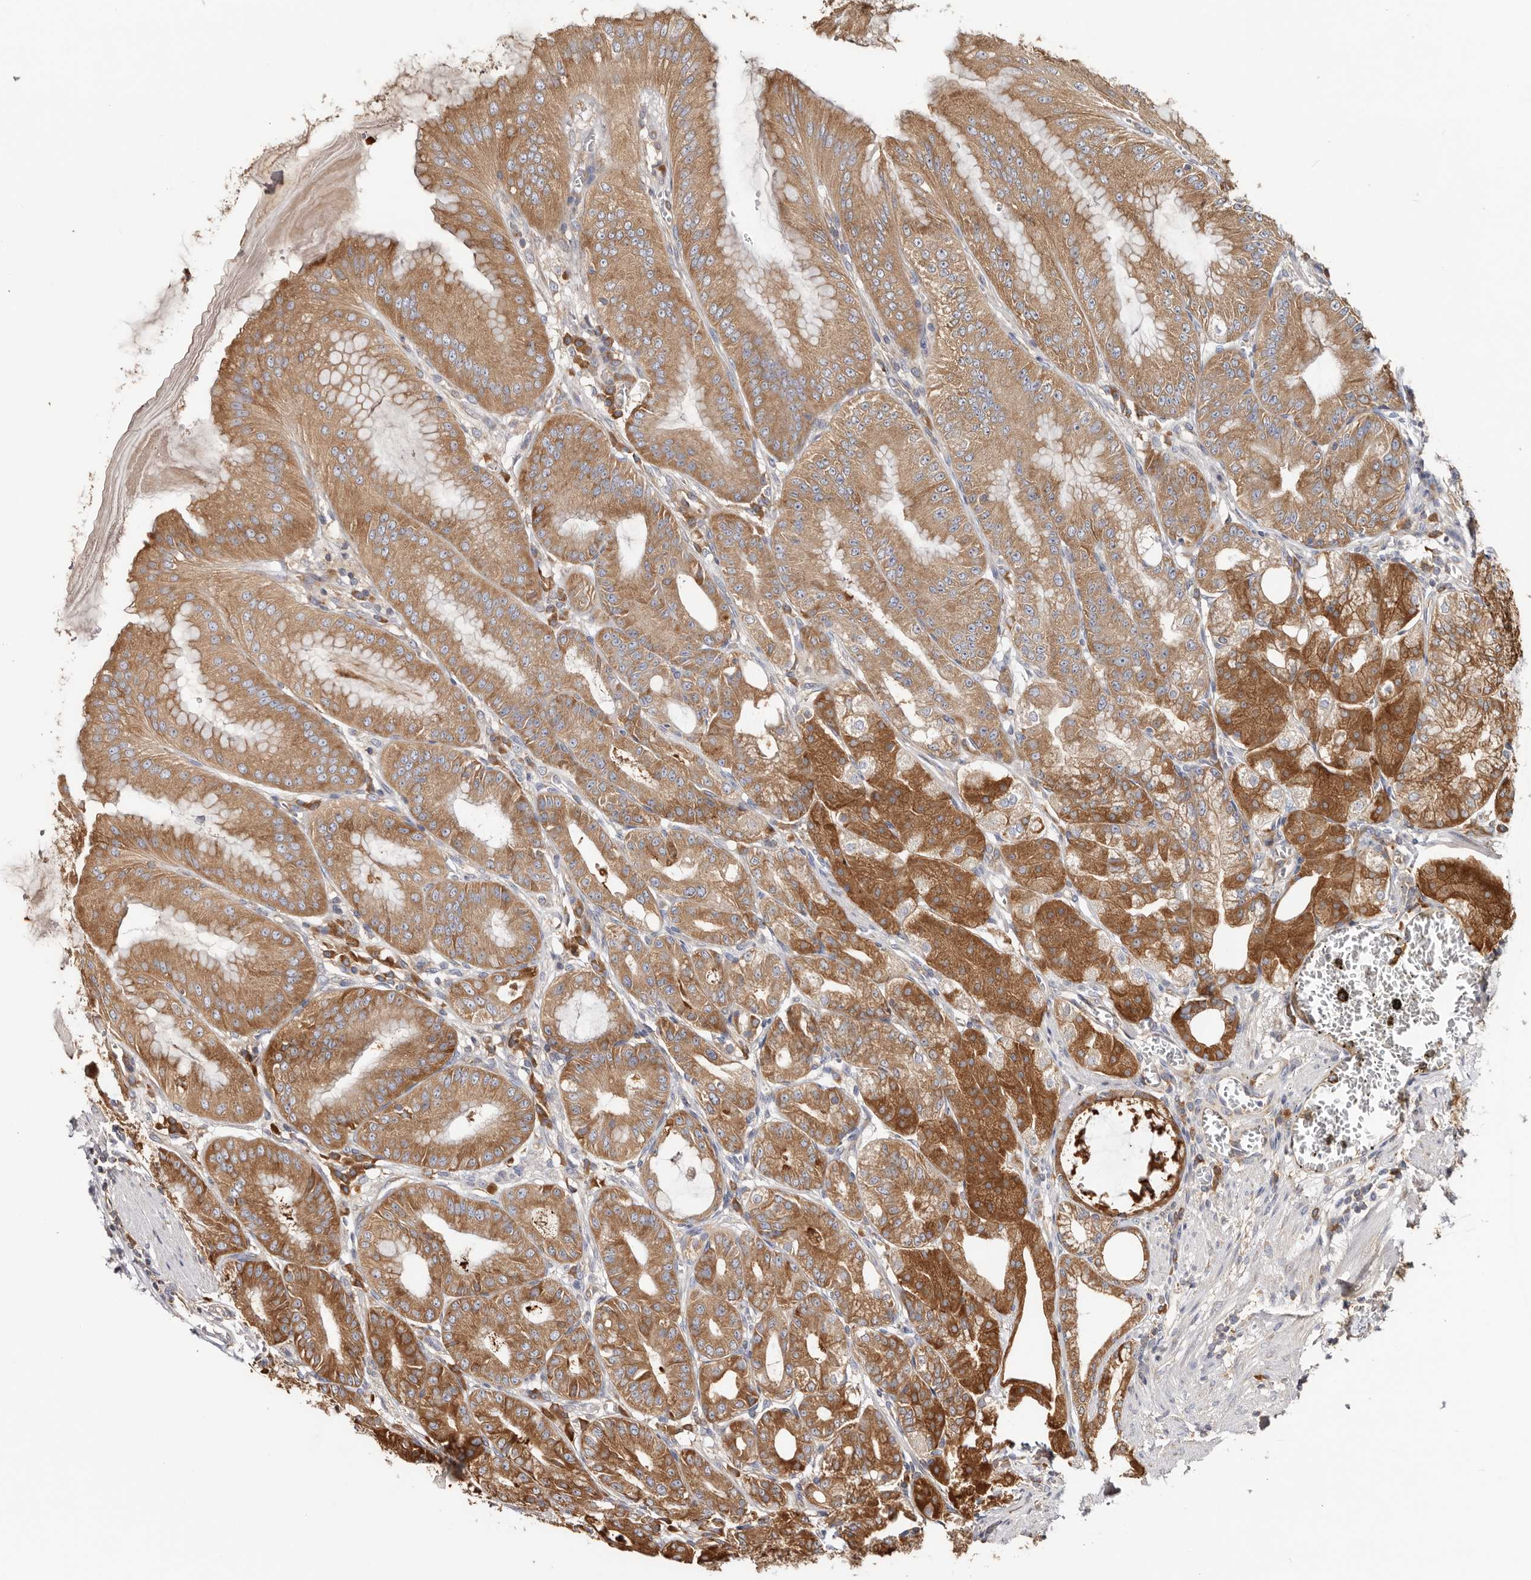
{"staining": {"intensity": "strong", "quantity": ">75%", "location": "cytoplasmic/membranous"}, "tissue": "stomach", "cell_type": "Glandular cells", "image_type": "normal", "snomed": [{"axis": "morphology", "description": "Normal tissue, NOS"}, {"axis": "topography", "description": "Stomach, lower"}], "caption": "Protein staining reveals strong cytoplasmic/membranous expression in about >75% of glandular cells in normal stomach.", "gene": "EPRS1", "patient": {"sex": "male", "age": 71}}